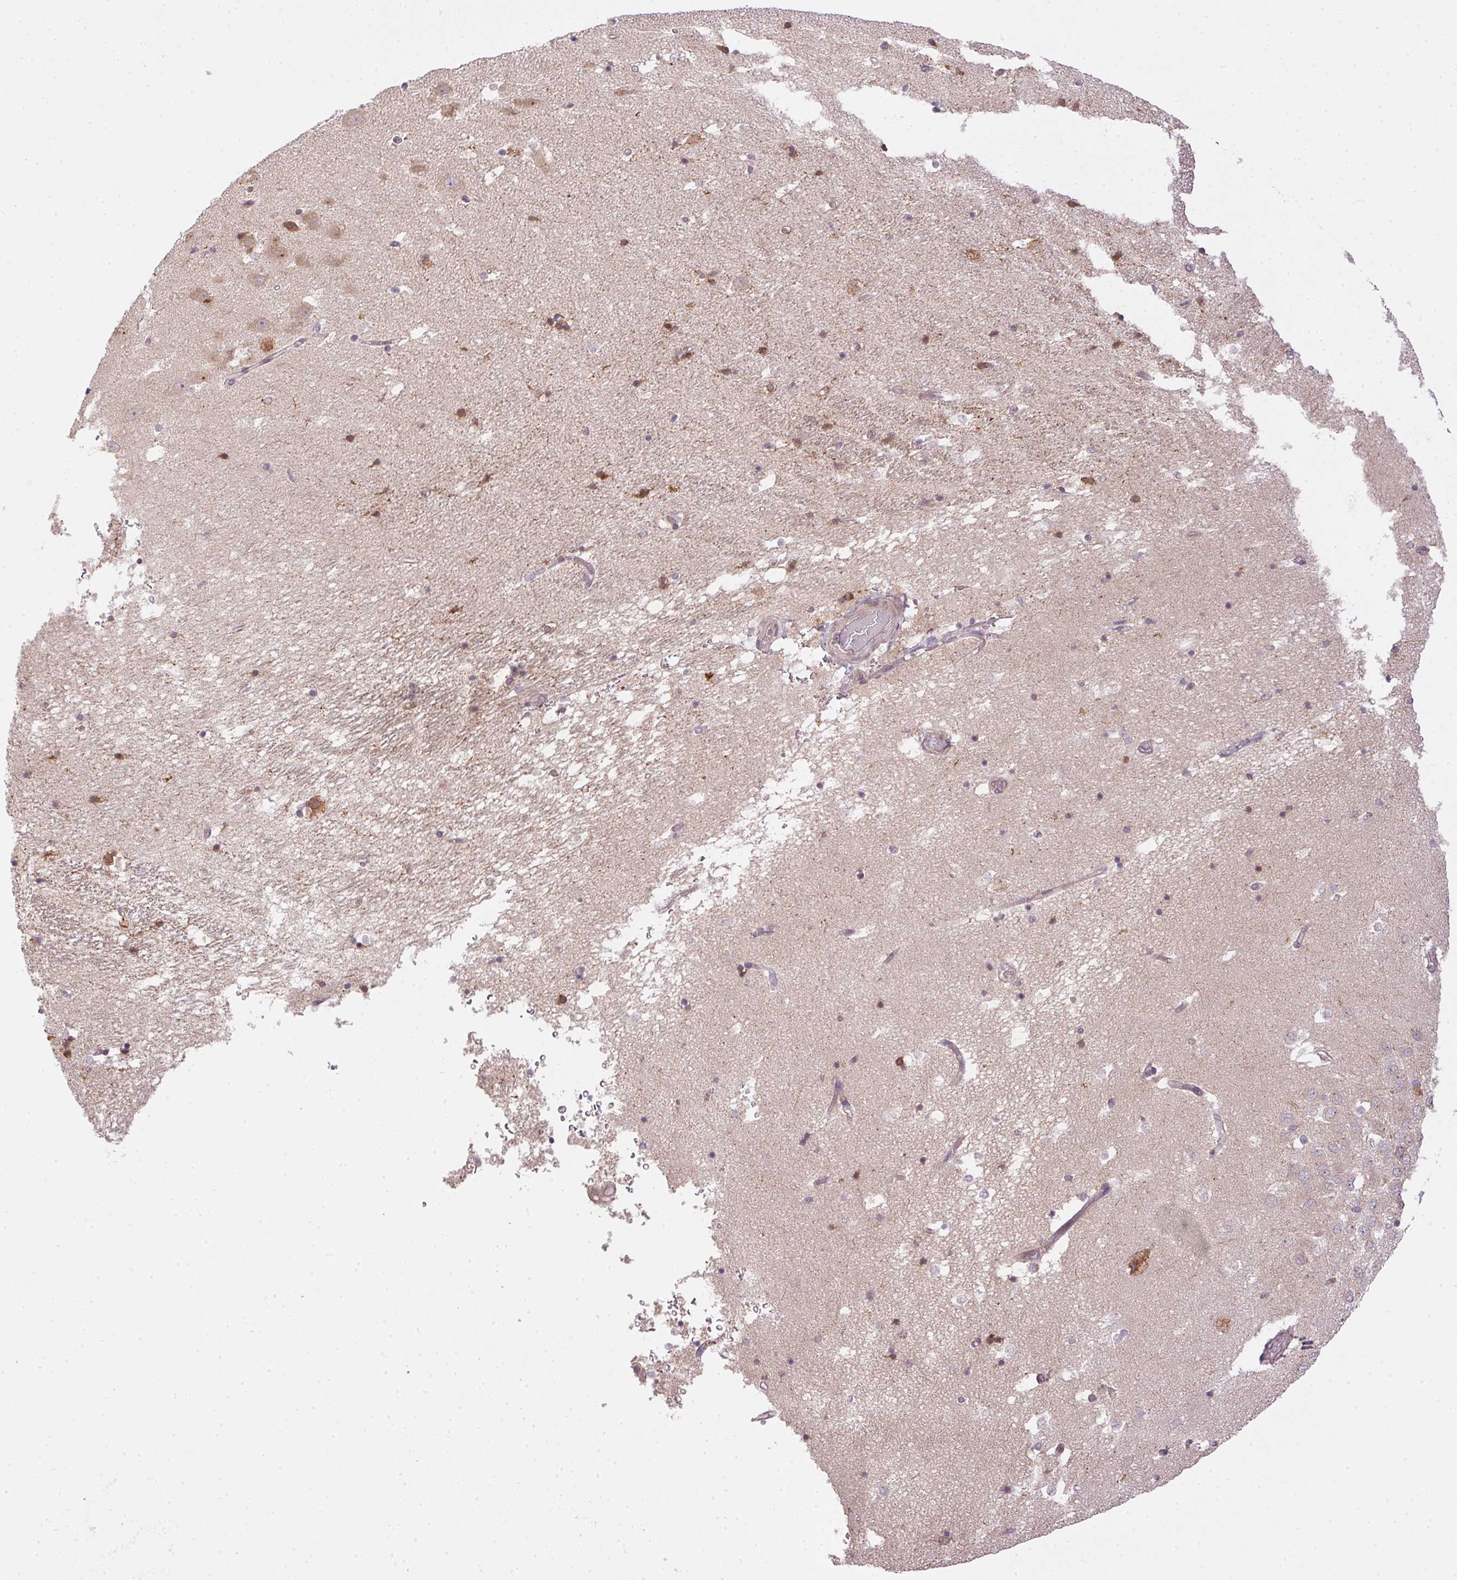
{"staining": {"intensity": "moderate", "quantity": "<25%", "location": "cytoplasmic/membranous,nuclear"}, "tissue": "hippocampus", "cell_type": "Glial cells", "image_type": "normal", "snomed": [{"axis": "morphology", "description": "Normal tissue, NOS"}, {"axis": "topography", "description": "Hippocampus"}], "caption": "The photomicrograph displays staining of benign hippocampus, revealing moderate cytoplasmic/membranous,nuclear protein positivity (brown color) within glial cells. The staining was performed using DAB (3,3'-diaminobenzidine) to visualize the protein expression in brown, while the nuclei were stained in blue with hematoxylin (Magnification: 20x).", "gene": "CFAP92", "patient": {"sex": "male", "age": 58}}